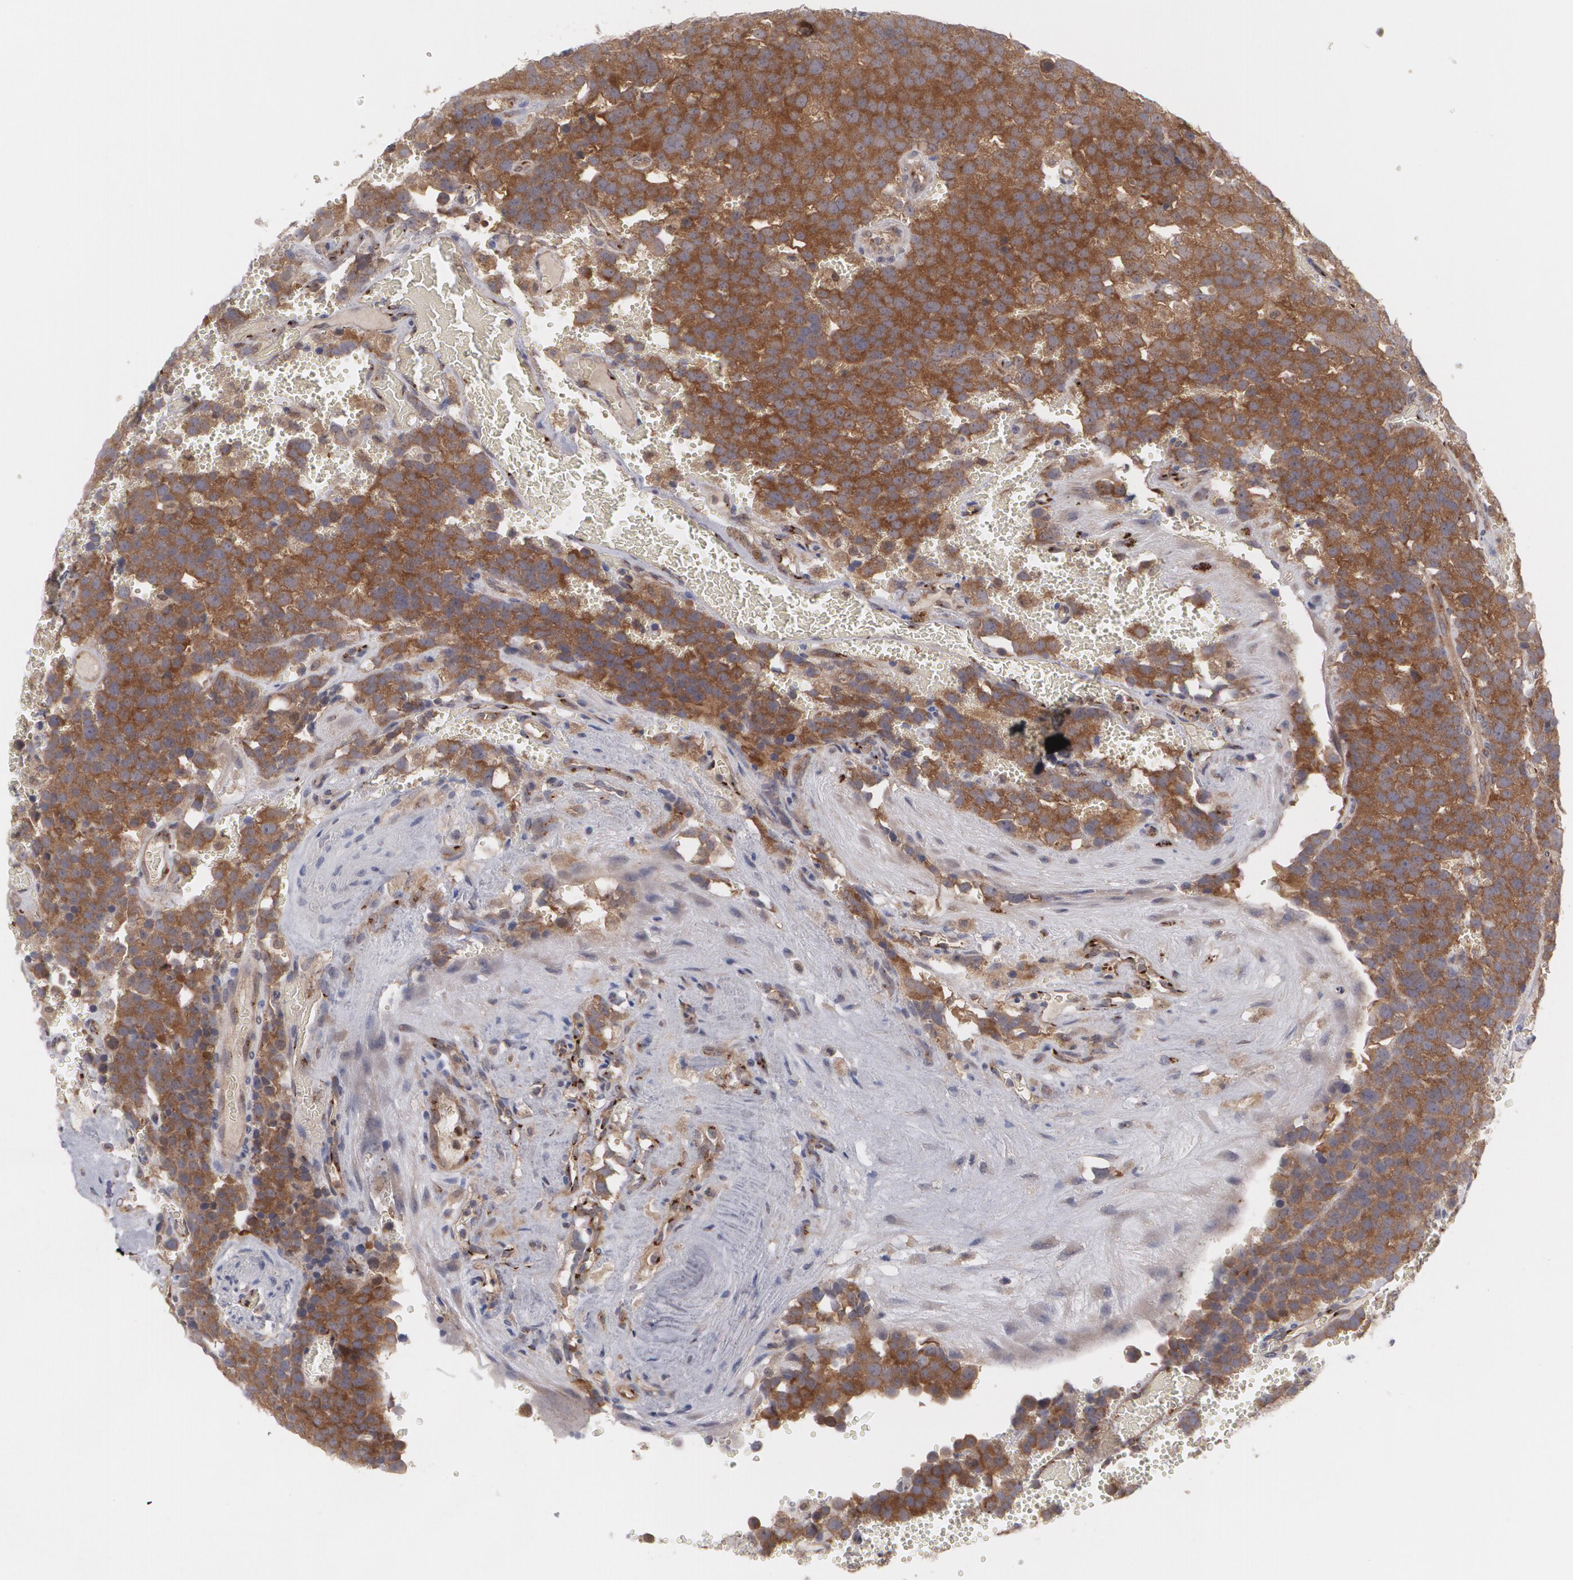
{"staining": {"intensity": "moderate", "quantity": ">75%", "location": "cytoplasmic/membranous"}, "tissue": "testis cancer", "cell_type": "Tumor cells", "image_type": "cancer", "snomed": [{"axis": "morphology", "description": "Seminoma, NOS"}, {"axis": "topography", "description": "Testis"}], "caption": "This is an image of immunohistochemistry staining of seminoma (testis), which shows moderate expression in the cytoplasmic/membranous of tumor cells.", "gene": "HTT", "patient": {"sex": "male", "age": 71}}